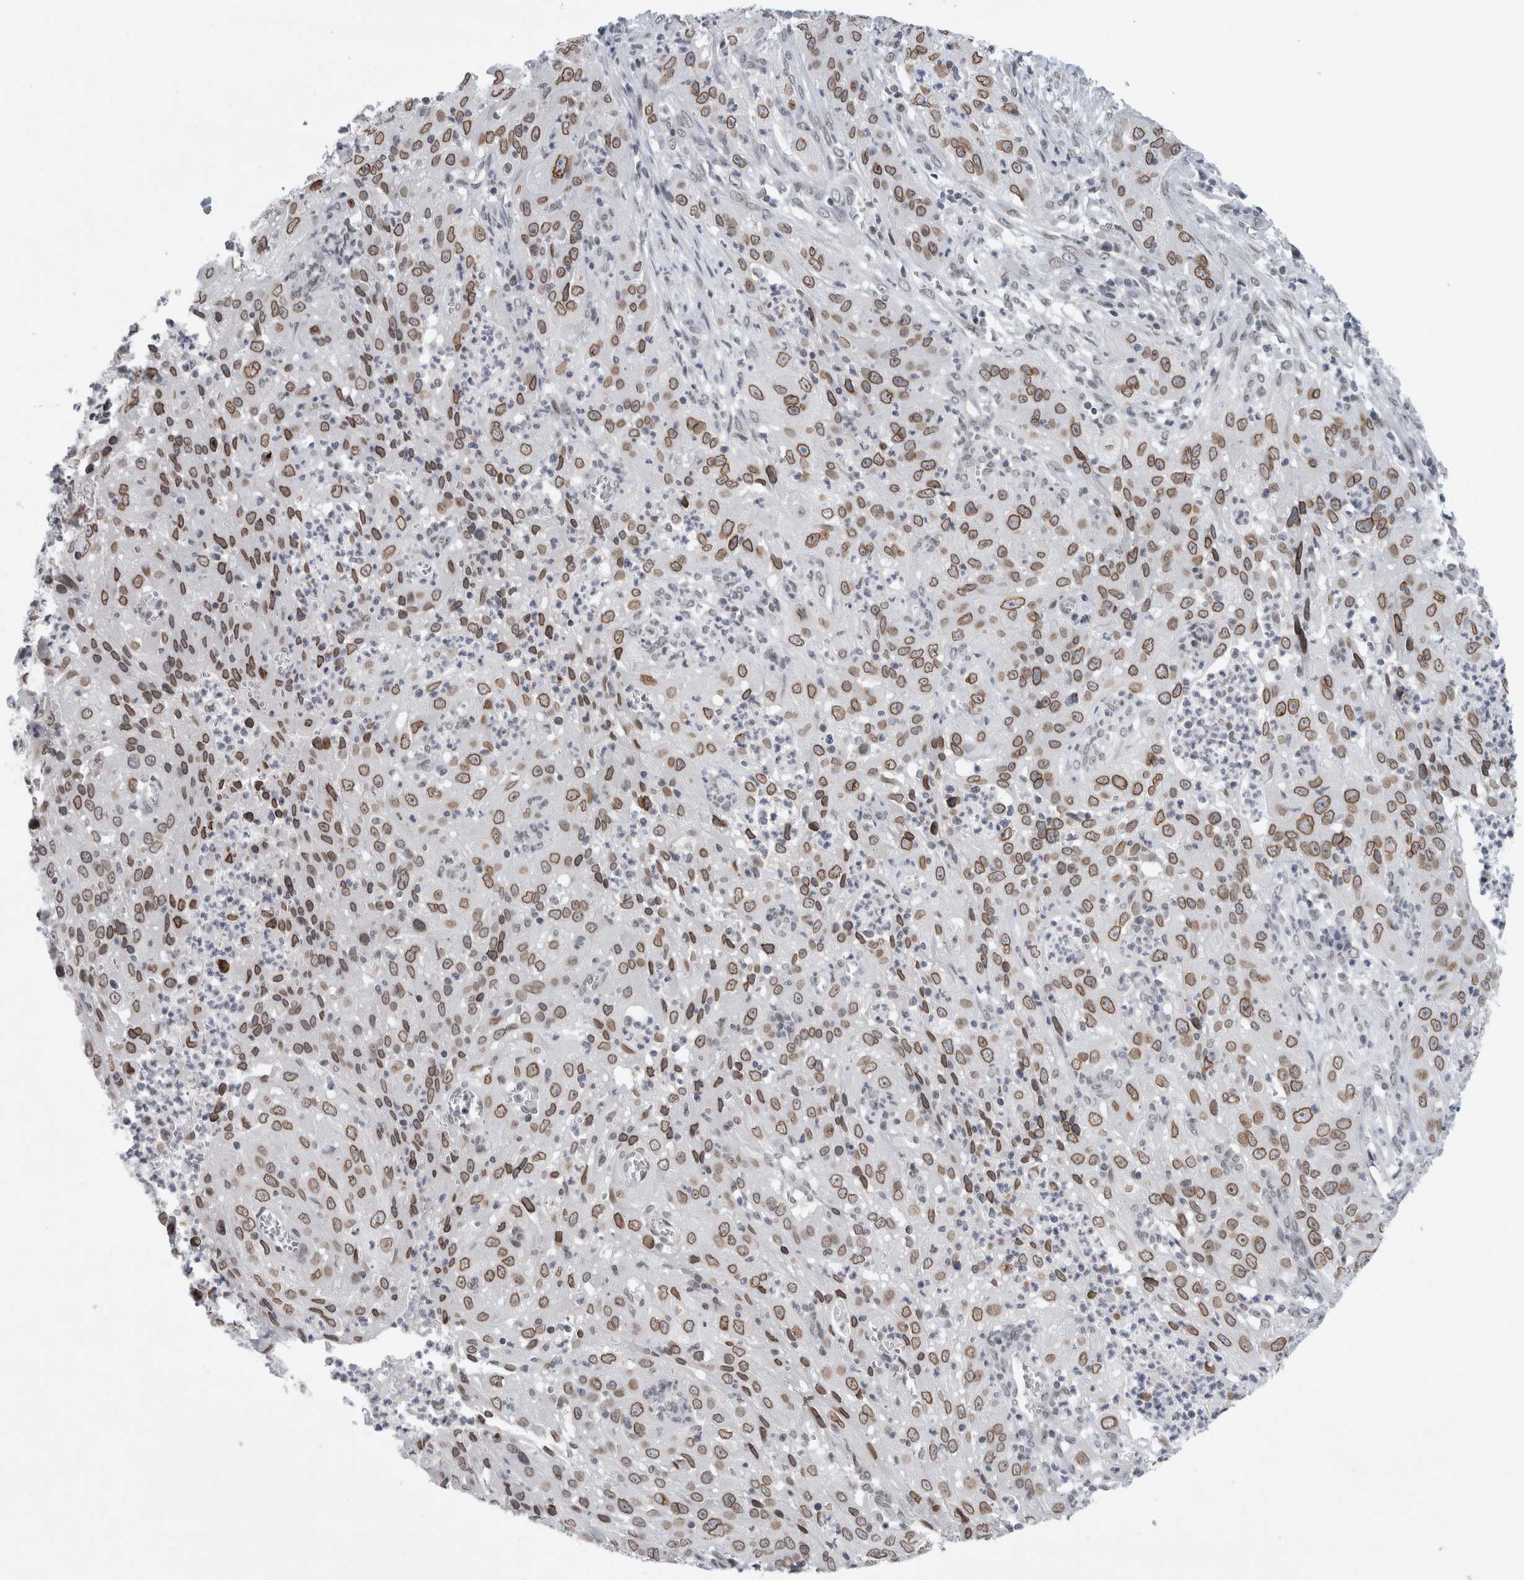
{"staining": {"intensity": "moderate", "quantity": ">75%", "location": "cytoplasmic/membranous,nuclear"}, "tissue": "cervical cancer", "cell_type": "Tumor cells", "image_type": "cancer", "snomed": [{"axis": "morphology", "description": "Squamous cell carcinoma, NOS"}, {"axis": "topography", "description": "Cervix"}], "caption": "Protein expression analysis of human cervical cancer reveals moderate cytoplasmic/membranous and nuclear expression in approximately >75% of tumor cells.", "gene": "ZNF770", "patient": {"sex": "female", "age": 32}}